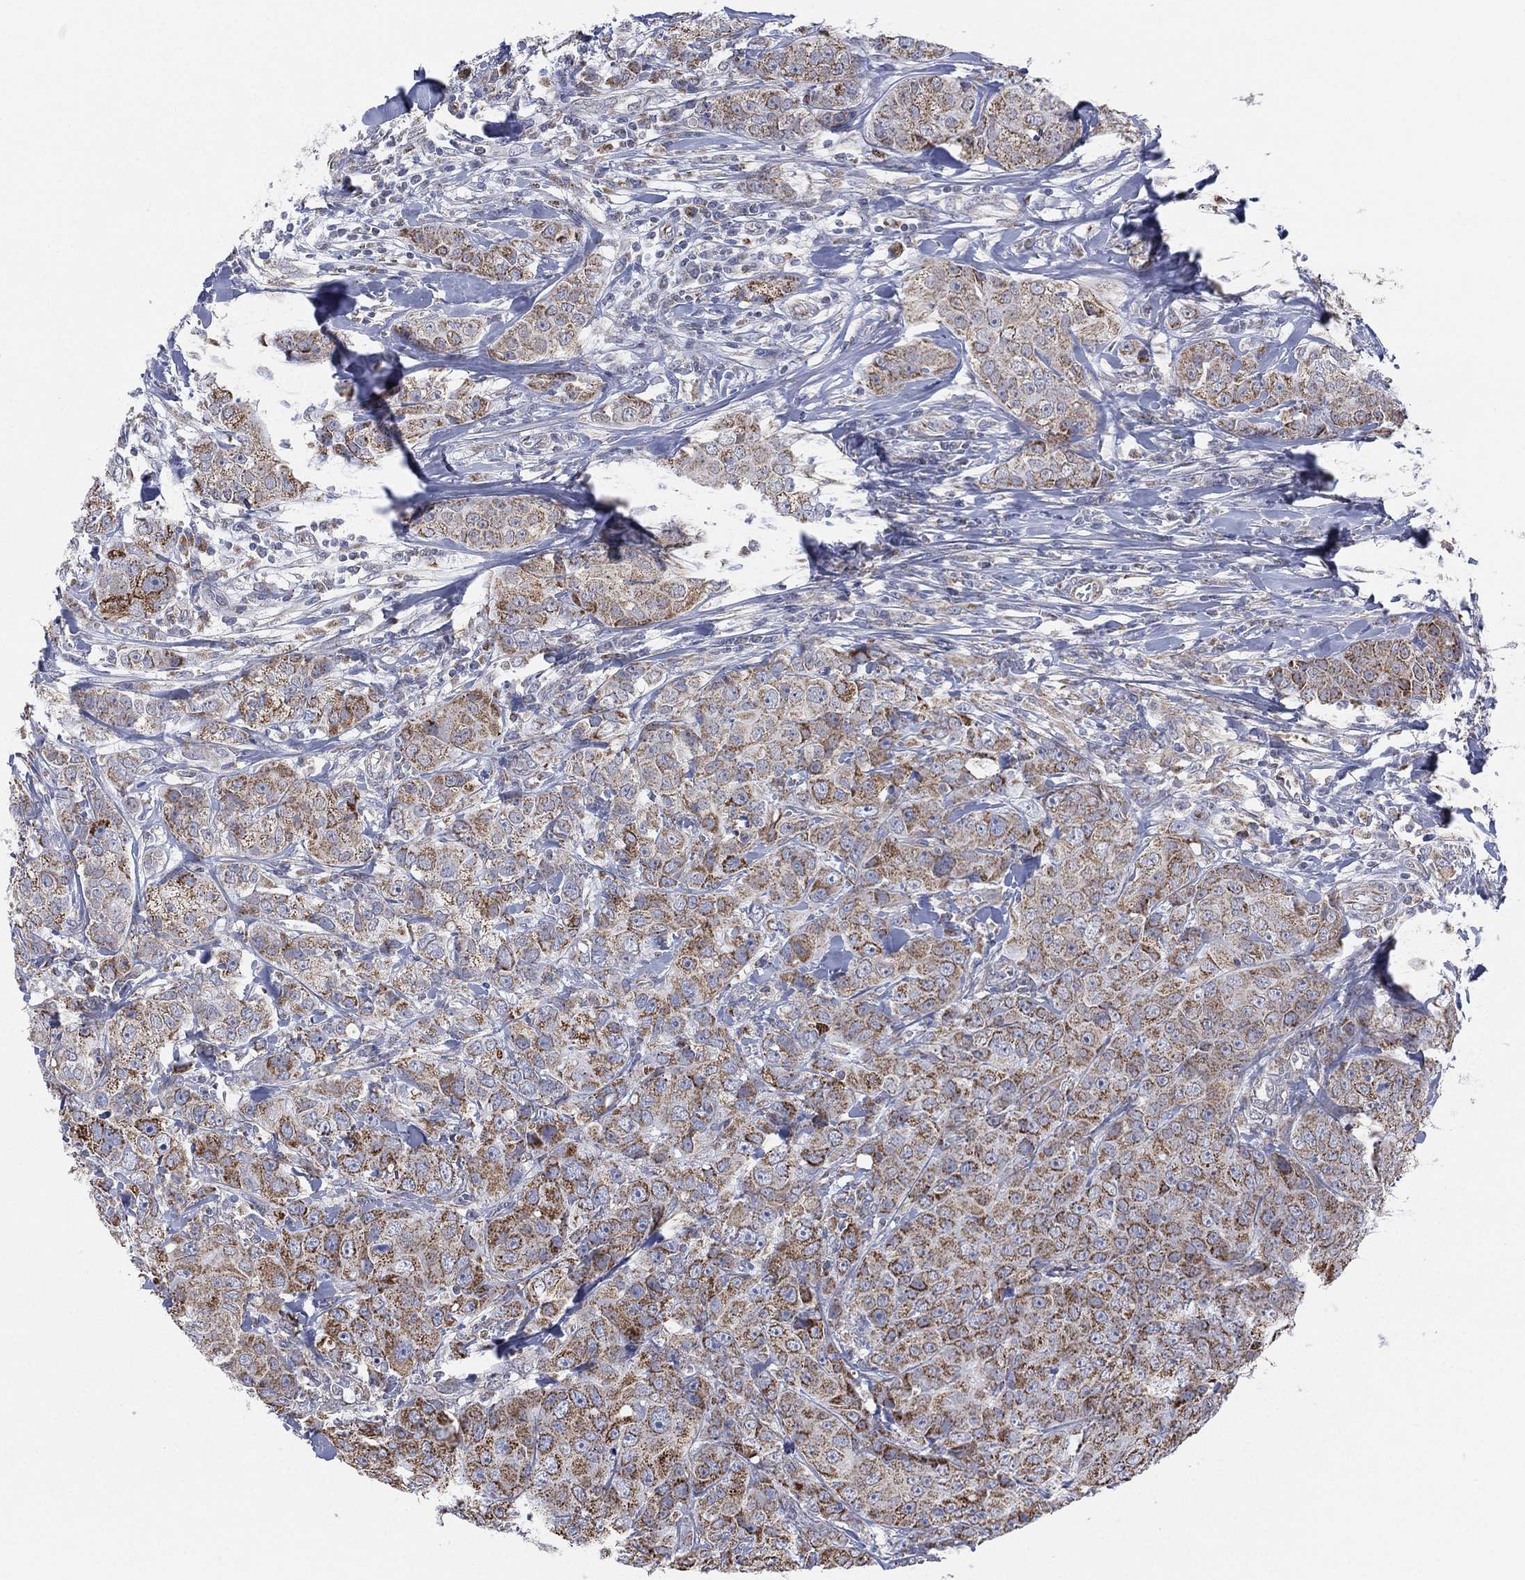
{"staining": {"intensity": "moderate", "quantity": ">75%", "location": "cytoplasmic/membranous"}, "tissue": "breast cancer", "cell_type": "Tumor cells", "image_type": "cancer", "snomed": [{"axis": "morphology", "description": "Duct carcinoma"}, {"axis": "topography", "description": "Breast"}], "caption": "A brown stain highlights moderate cytoplasmic/membranous staining of a protein in breast cancer (intraductal carcinoma) tumor cells.", "gene": "INA", "patient": {"sex": "female", "age": 43}}